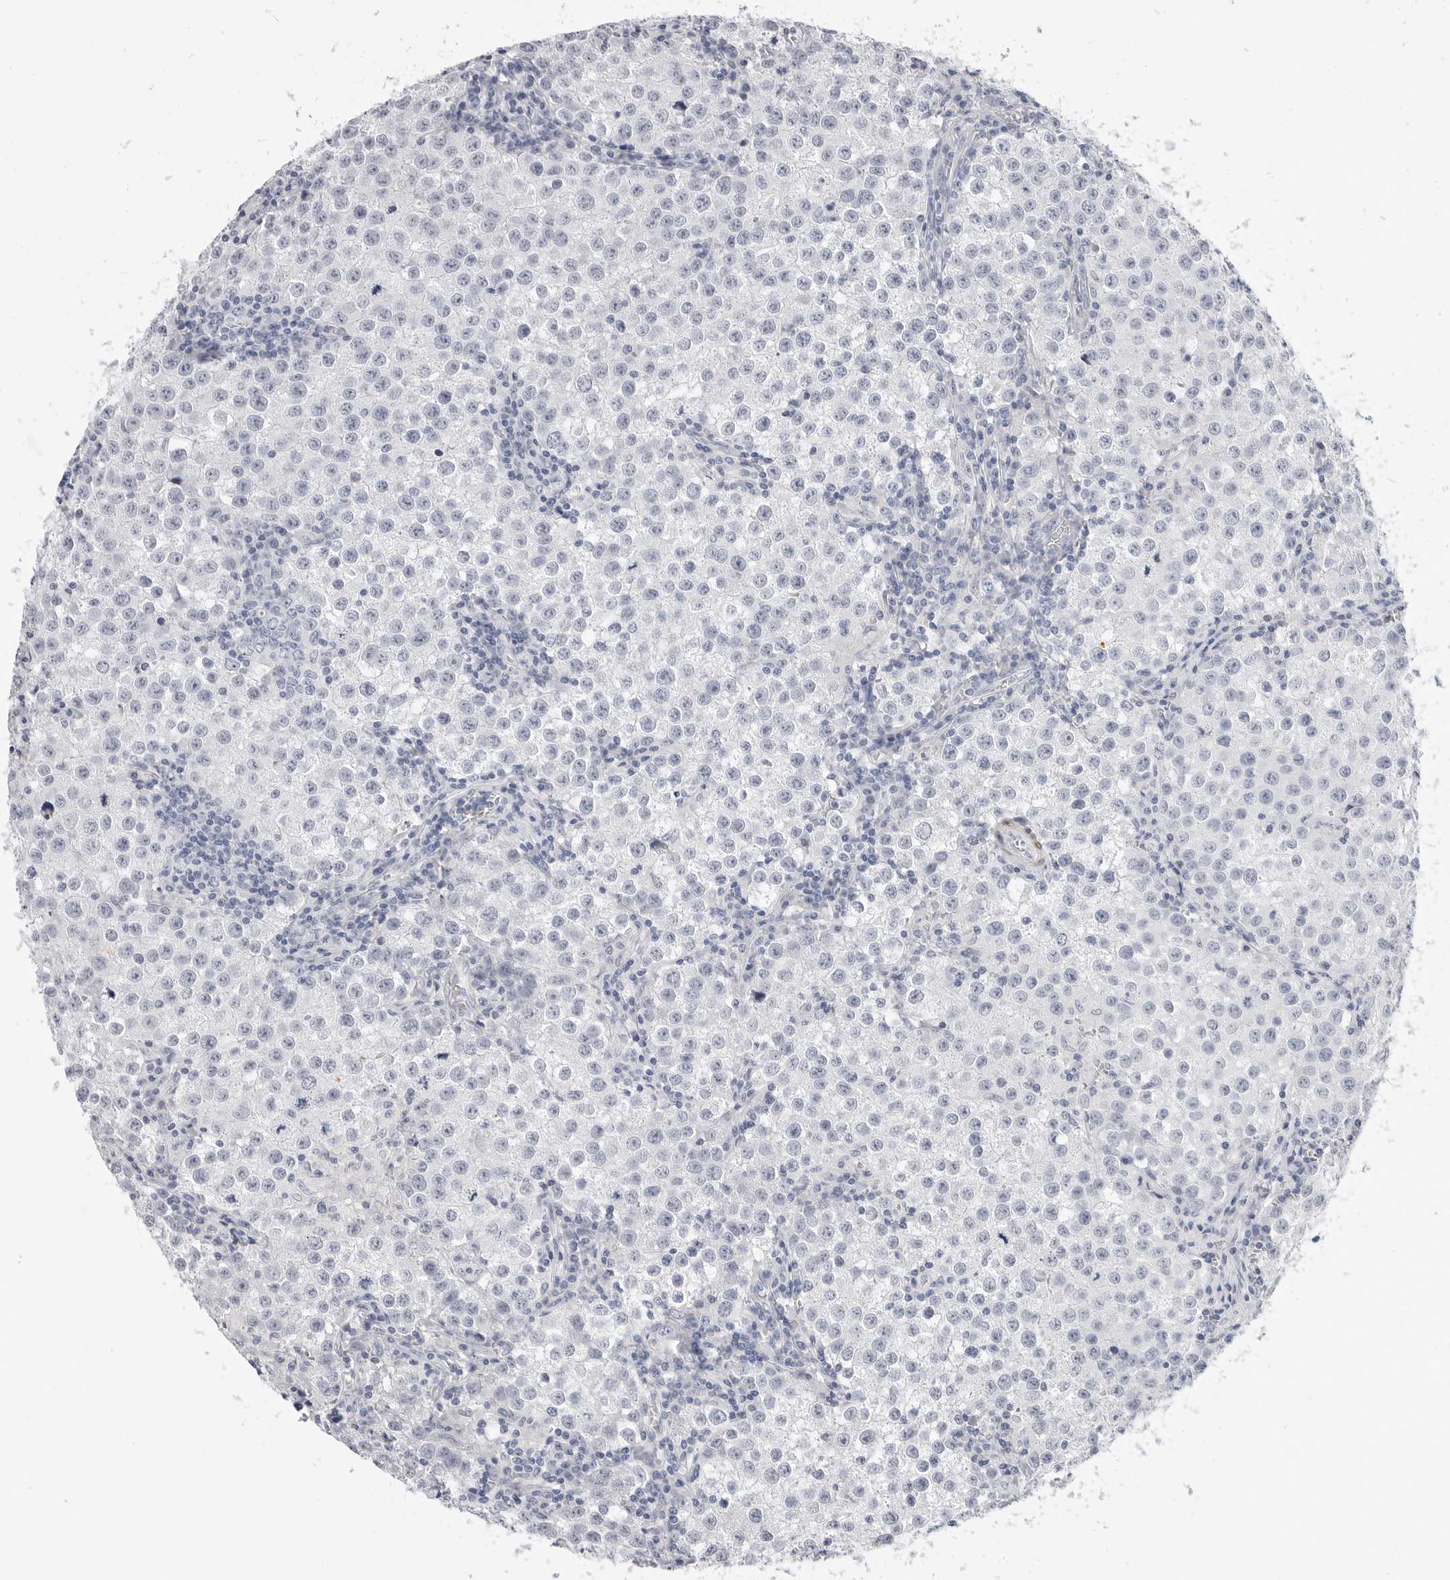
{"staining": {"intensity": "negative", "quantity": "none", "location": "none"}, "tissue": "testis cancer", "cell_type": "Tumor cells", "image_type": "cancer", "snomed": [{"axis": "morphology", "description": "Seminoma, NOS"}, {"axis": "morphology", "description": "Carcinoma, Embryonal, NOS"}, {"axis": "topography", "description": "Testis"}], "caption": "Immunohistochemical staining of human testis seminoma reveals no significant expression in tumor cells. Nuclei are stained in blue.", "gene": "PLN", "patient": {"sex": "male", "age": 43}}